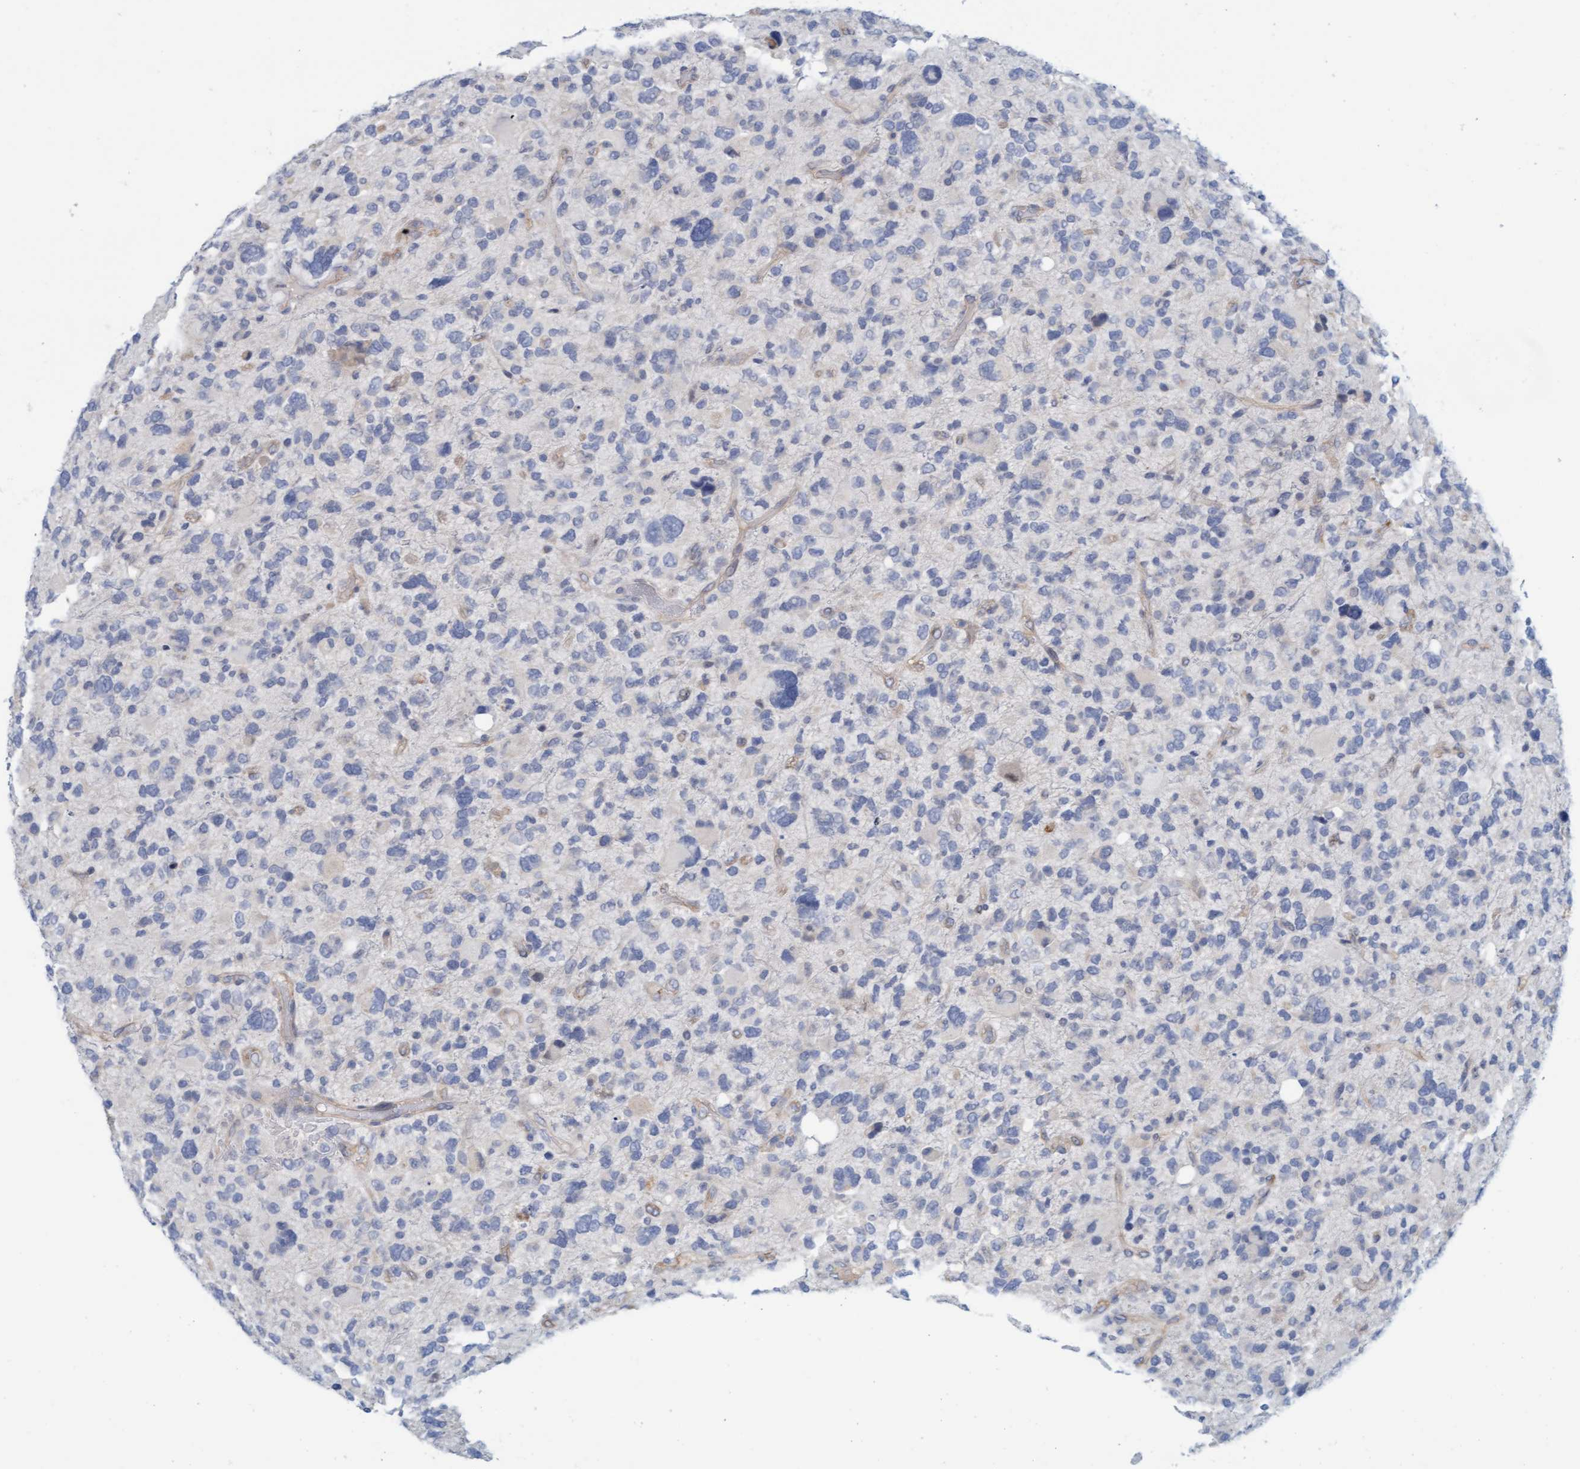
{"staining": {"intensity": "negative", "quantity": "none", "location": "none"}, "tissue": "glioma", "cell_type": "Tumor cells", "image_type": "cancer", "snomed": [{"axis": "morphology", "description": "Glioma, malignant, High grade"}, {"axis": "topography", "description": "Brain"}], "caption": "Immunohistochemistry micrograph of human high-grade glioma (malignant) stained for a protein (brown), which displays no expression in tumor cells.", "gene": "CPA3", "patient": {"sex": "male", "age": 48}}